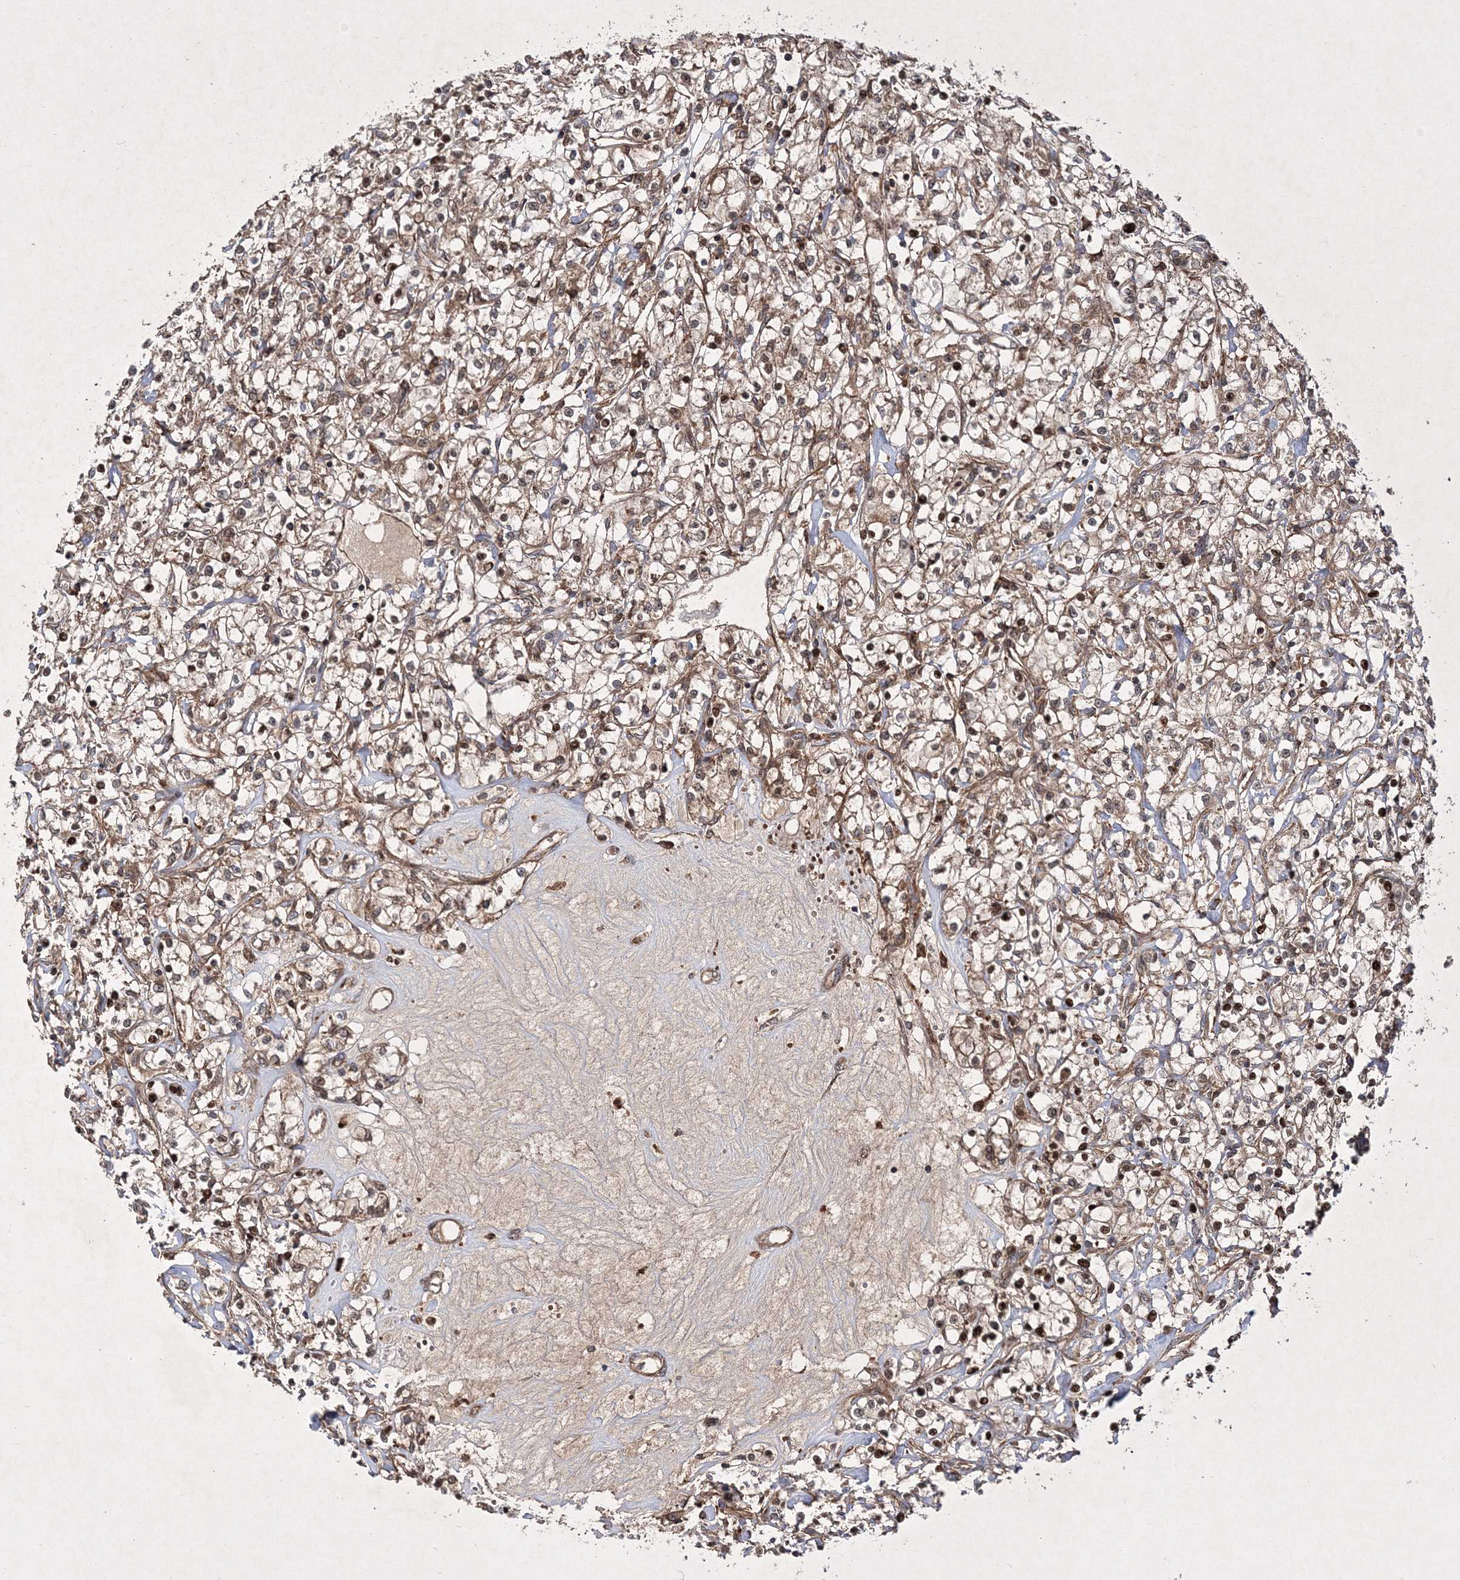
{"staining": {"intensity": "moderate", "quantity": ">75%", "location": "cytoplasmic/membranous,nuclear"}, "tissue": "renal cancer", "cell_type": "Tumor cells", "image_type": "cancer", "snomed": [{"axis": "morphology", "description": "Adenocarcinoma, NOS"}, {"axis": "topography", "description": "Kidney"}], "caption": "A brown stain shows moderate cytoplasmic/membranous and nuclear staining of a protein in human renal cancer (adenocarcinoma) tumor cells. The staining is performed using DAB (3,3'-diaminobenzidine) brown chromogen to label protein expression. The nuclei are counter-stained blue using hematoxylin.", "gene": "DNAJC13", "patient": {"sex": "female", "age": 59}}